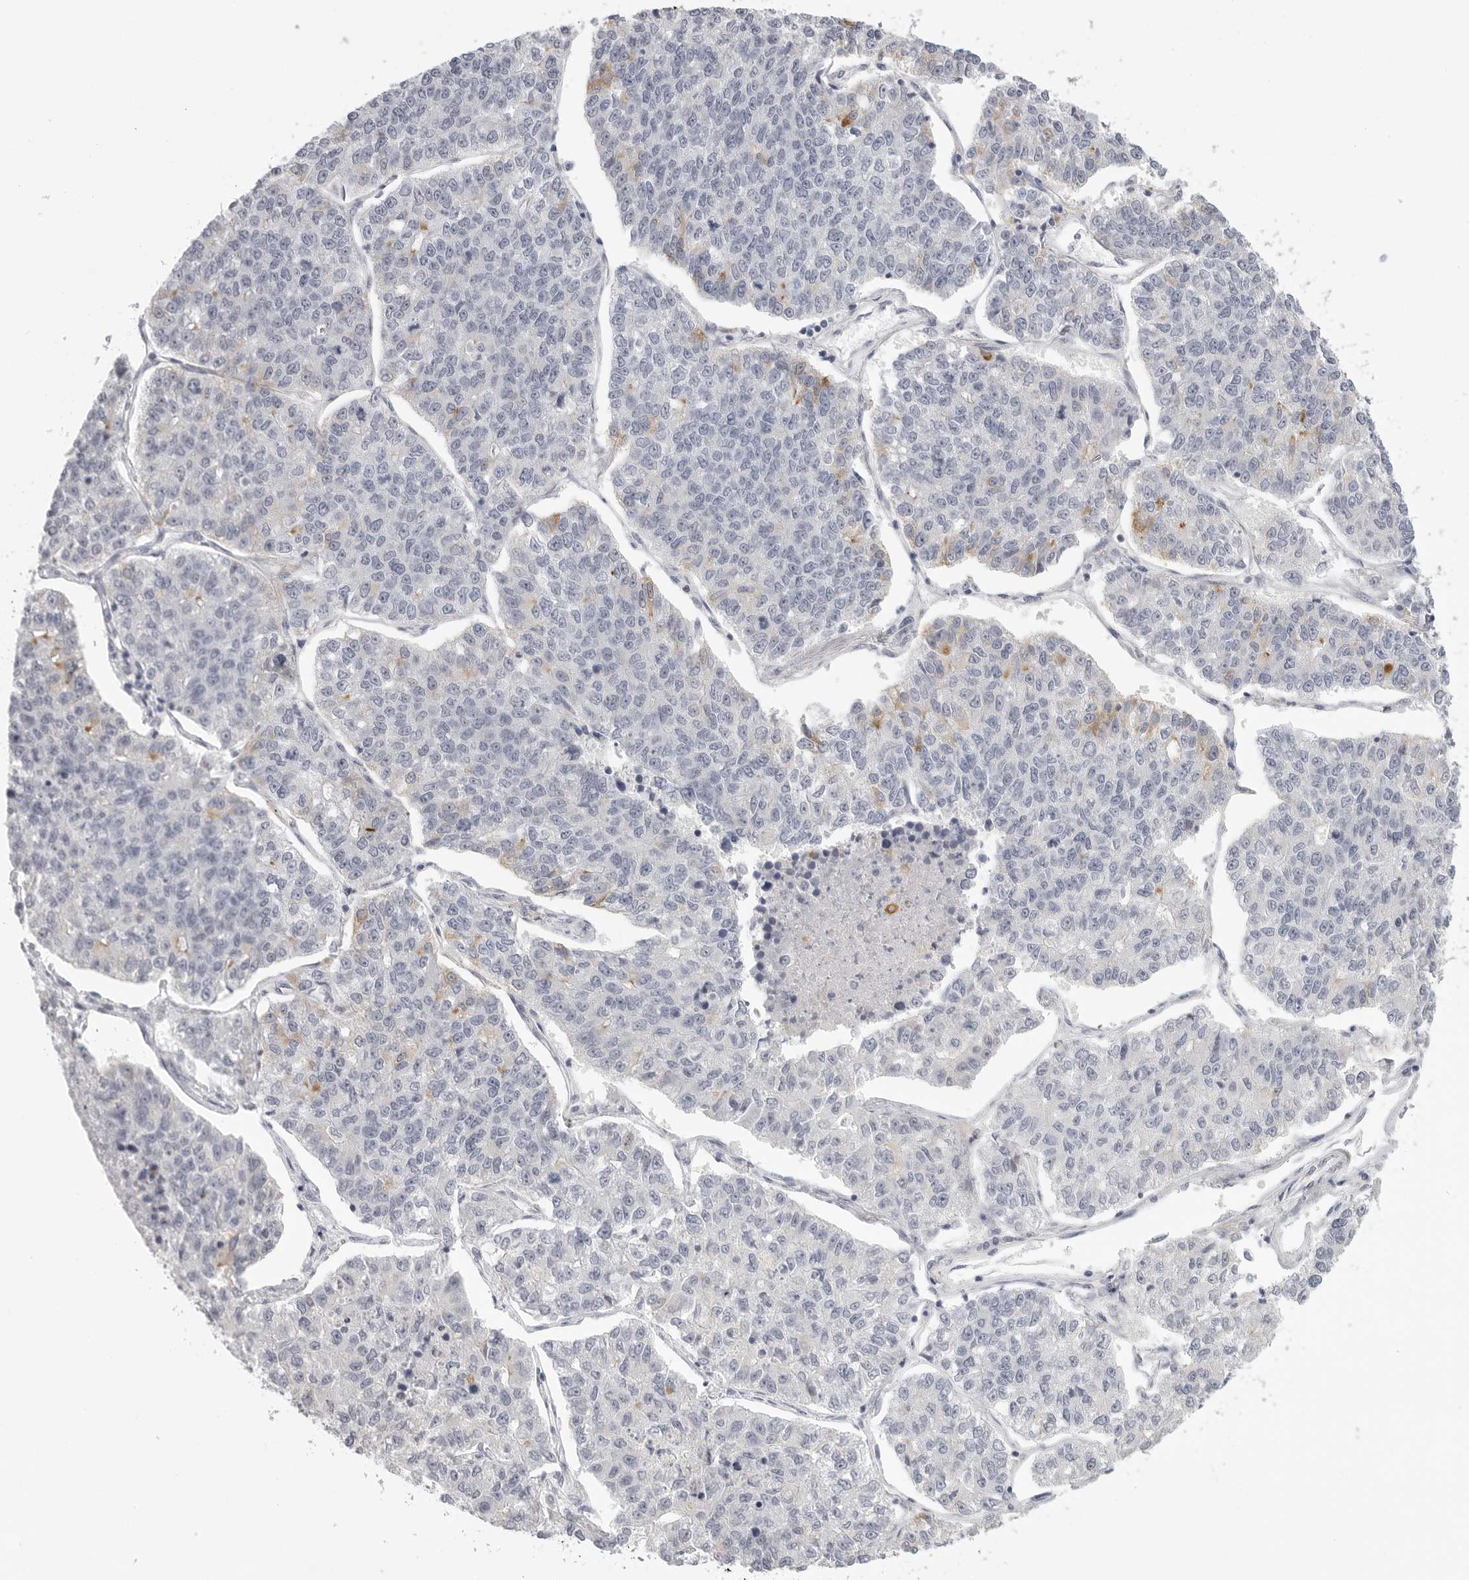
{"staining": {"intensity": "negative", "quantity": "none", "location": "none"}, "tissue": "lung cancer", "cell_type": "Tumor cells", "image_type": "cancer", "snomed": [{"axis": "morphology", "description": "Adenocarcinoma, NOS"}, {"axis": "topography", "description": "Lung"}], "caption": "A photomicrograph of human adenocarcinoma (lung) is negative for staining in tumor cells.", "gene": "HMGCS2", "patient": {"sex": "male", "age": 49}}